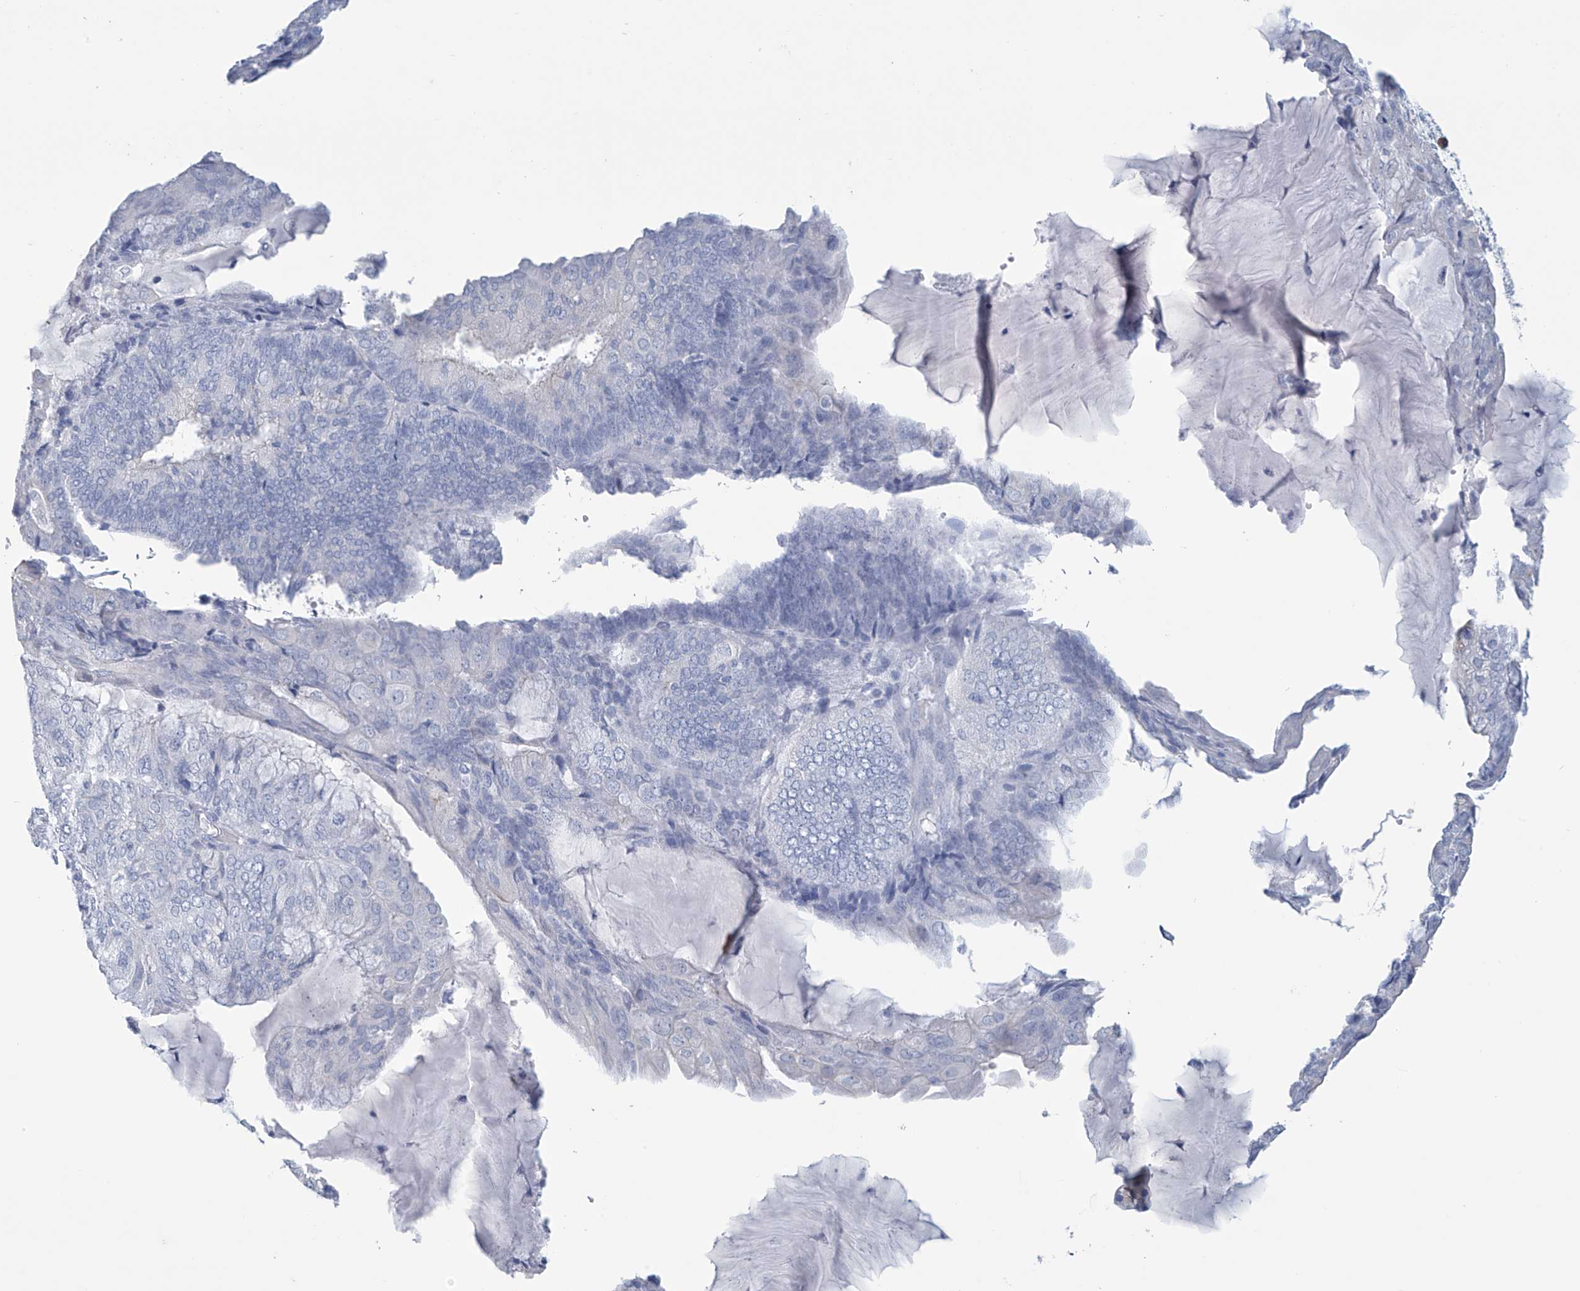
{"staining": {"intensity": "negative", "quantity": "none", "location": "none"}, "tissue": "endometrial cancer", "cell_type": "Tumor cells", "image_type": "cancer", "snomed": [{"axis": "morphology", "description": "Adenocarcinoma, NOS"}, {"axis": "topography", "description": "Endometrium"}], "caption": "Immunohistochemistry of endometrial cancer demonstrates no staining in tumor cells.", "gene": "DSP", "patient": {"sex": "female", "age": 81}}